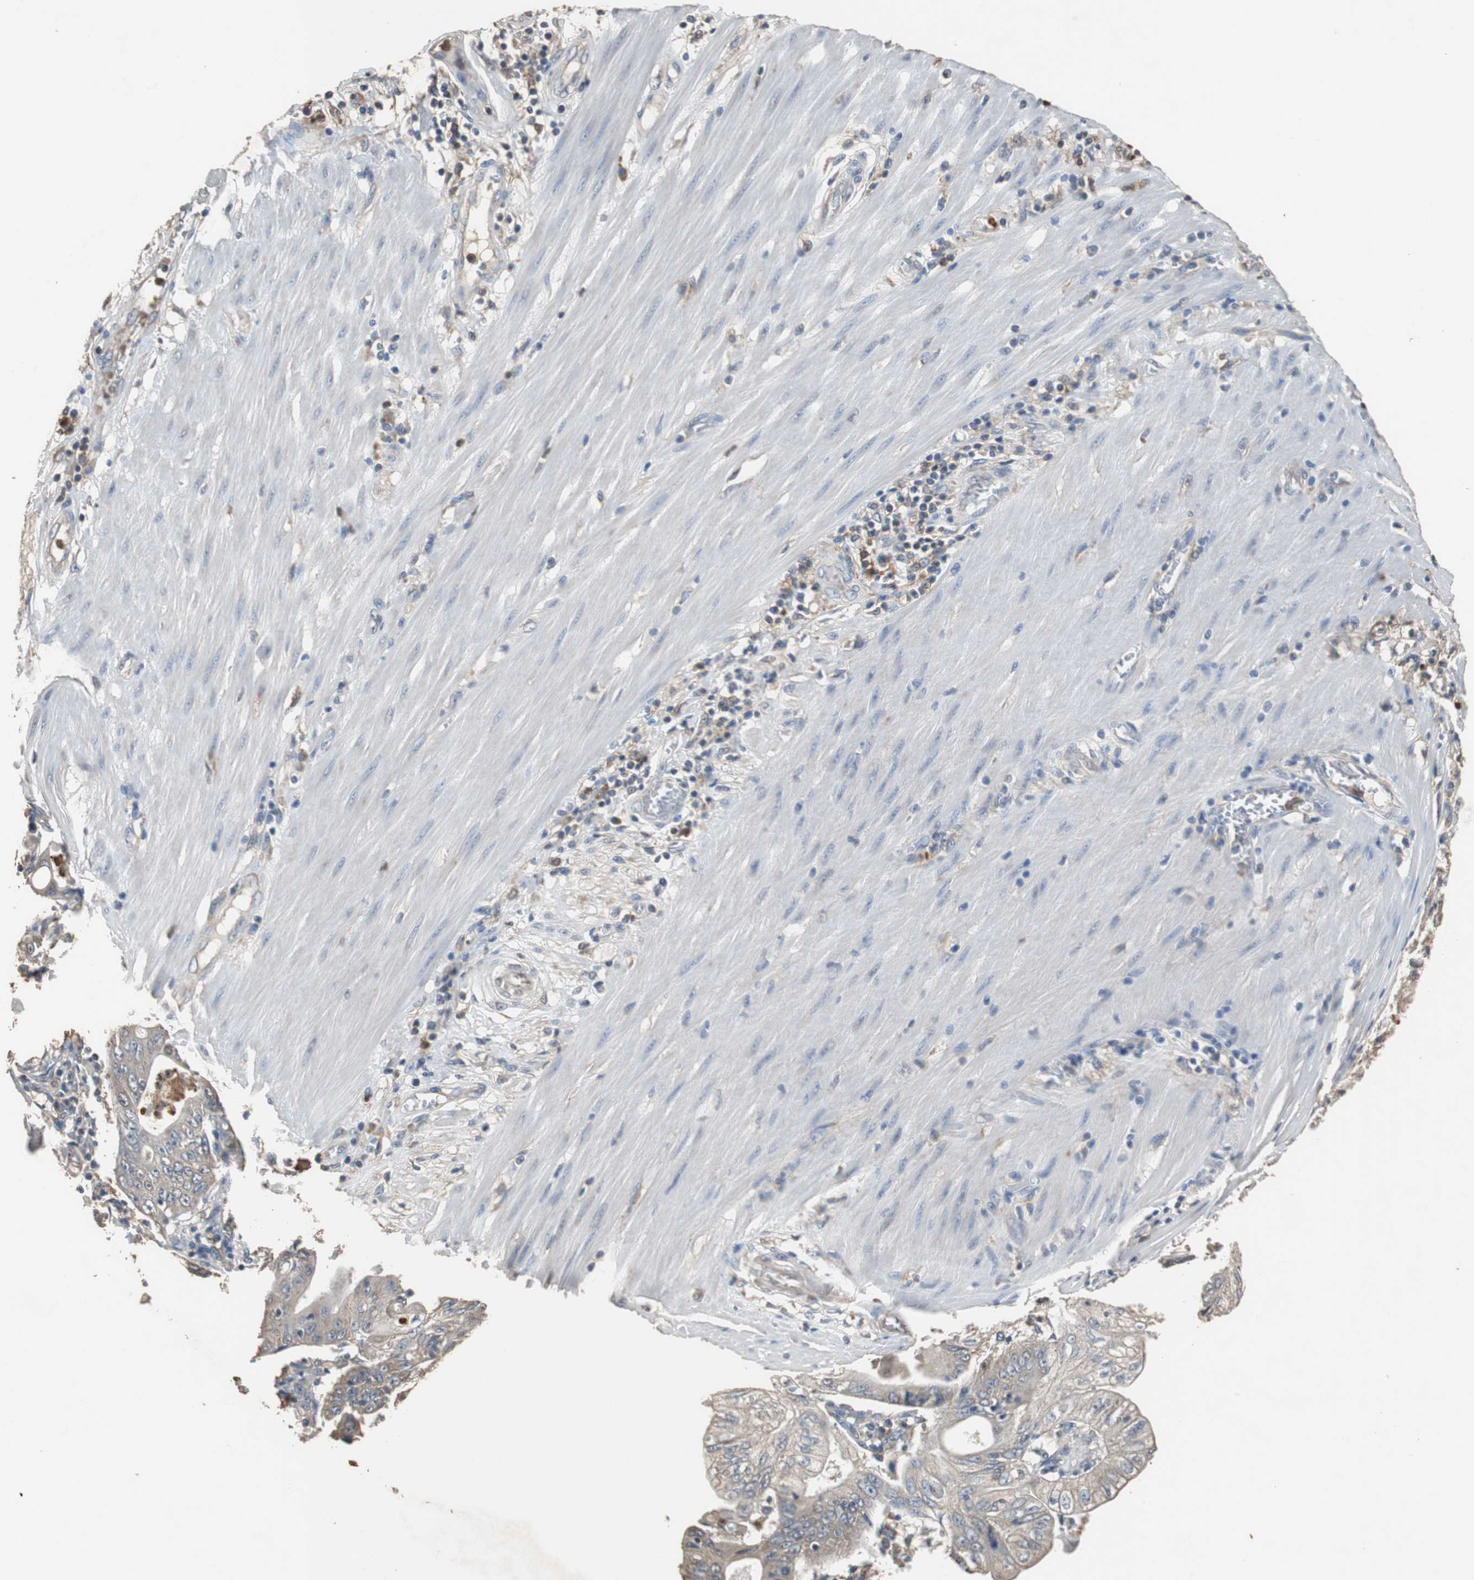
{"staining": {"intensity": "weak", "quantity": "25%-75%", "location": "cytoplasmic/membranous"}, "tissue": "pancreatic cancer", "cell_type": "Tumor cells", "image_type": "cancer", "snomed": [{"axis": "morphology", "description": "Normal tissue, NOS"}, {"axis": "topography", "description": "Lymph node"}], "caption": "High-magnification brightfield microscopy of pancreatic cancer stained with DAB (3,3'-diaminobenzidine) (brown) and counterstained with hematoxylin (blue). tumor cells exhibit weak cytoplasmic/membranous expression is appreciated in about25%-75% of cells. (DAB (3,3'-diaminobenzidine) = brown stain, brightfield microscopy at high magnification).", "gene": "SCIMP", "patient": {"sex": "male", "age": 62}}